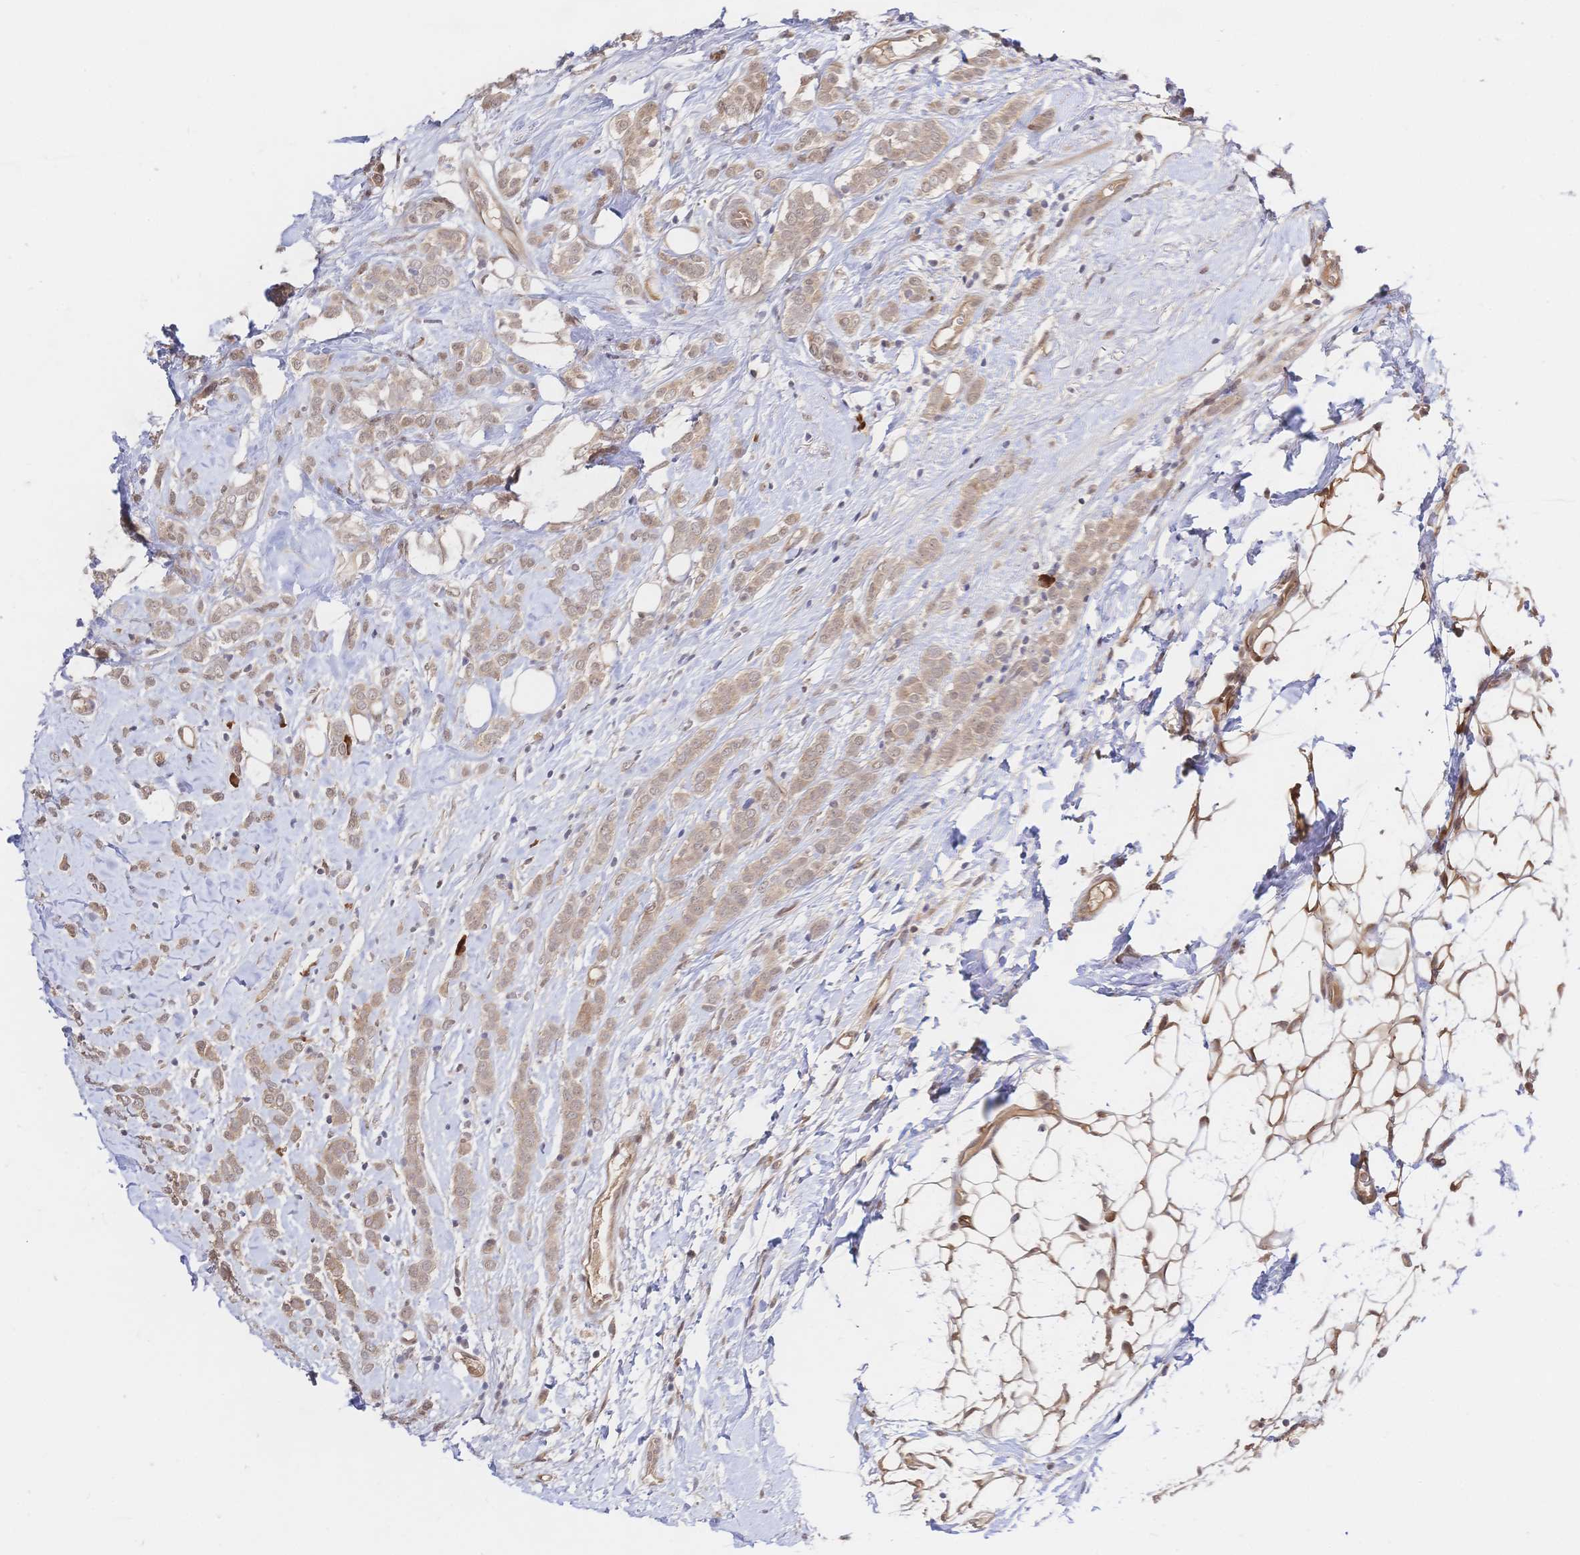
{"staining": {"intensity": "weak", "quantity": ">75%", "location": "cytoplasmic/membranous"}, "tissue": "breast cancer", "cell_type": "Tumor cells", "image_type": "cancer", "snomed": [{"axis": "morphology", "description": "Lobular carcinoma"}, {"axis": "topography", "description": "Breast"}], "caption": "Weak cytoplasmic/membranous positivity is present in about >75% of tumor cells in breast lobular carcinoma.", "gene": "LMO4", "patient": {"sex": "female", "age": 49}}